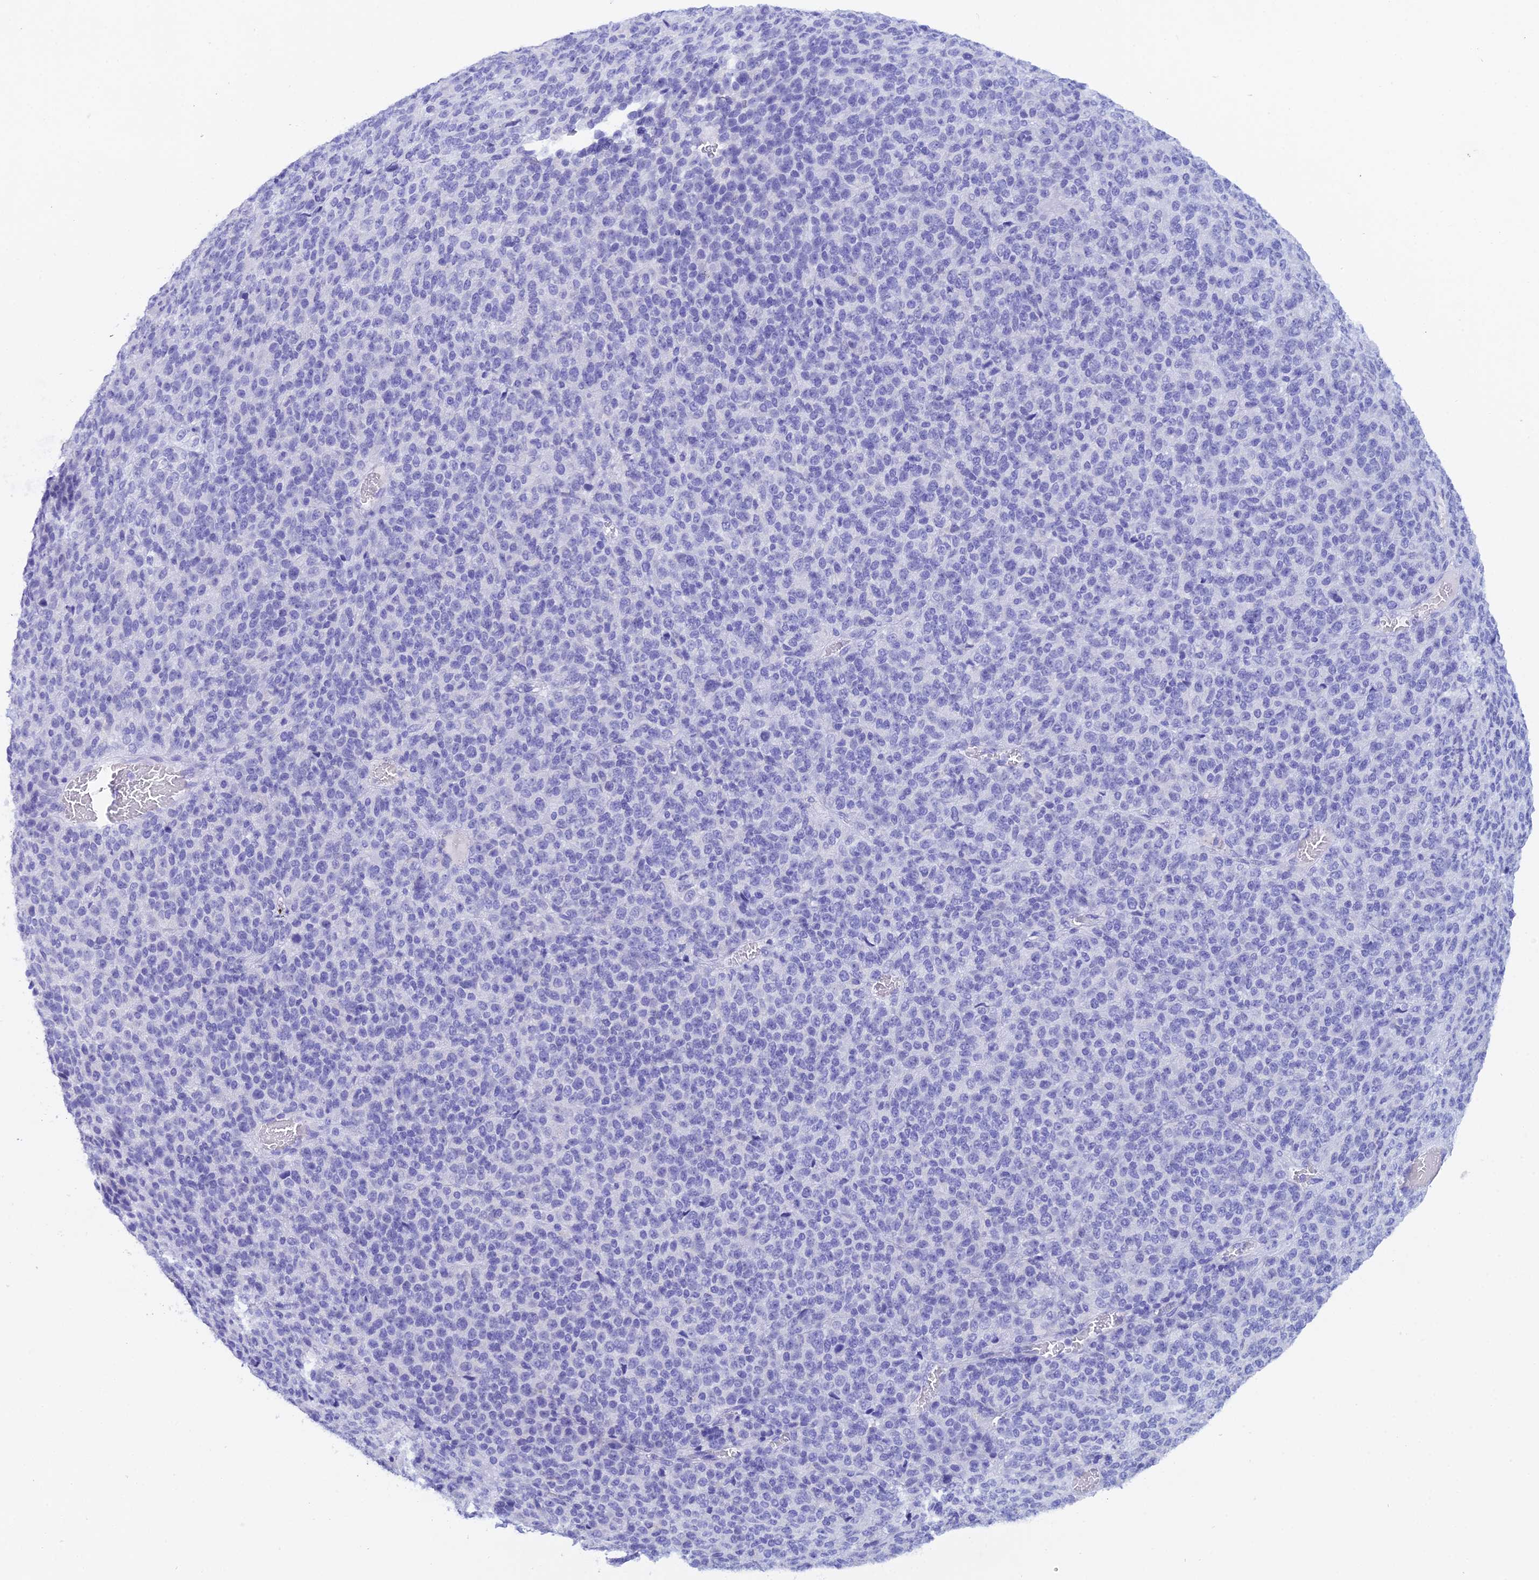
{"staining": {"intensity": "negative", "quantity": "none", "location": "none"}, "tissue": "melanoma", "cell_type": "Tumor cells", "image_type": "cancer", "snomed": [{"axis": "morphology", "description": "Malignant melanoma, Metastatic site"}, {"axis": "topography", "description": "Brain"}], "caption": "Tumor cells show no significant protein staining in melanoma.", "gene": "REG1A", "patient": {"sex": "female", "age": 56}}